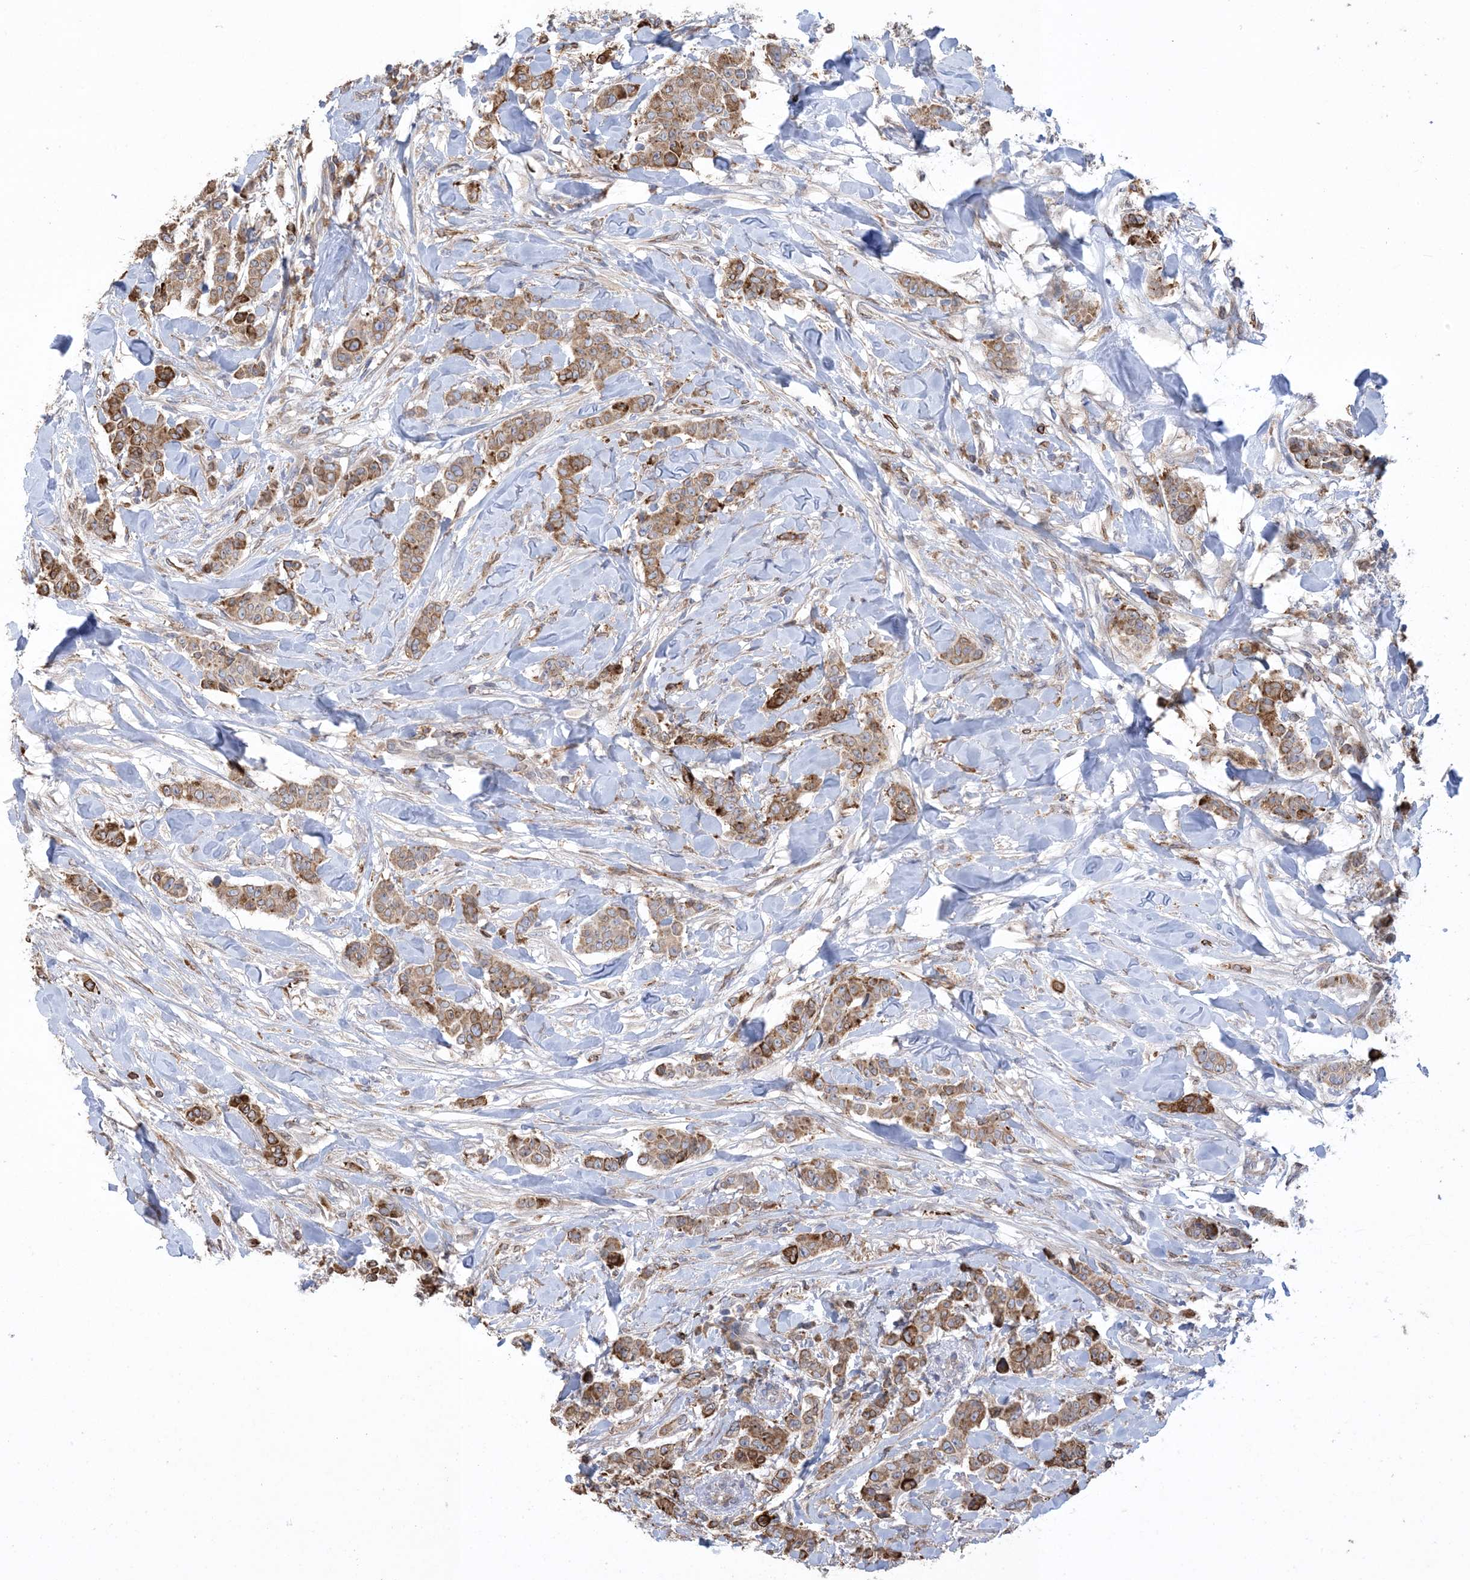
{"staining": {"intensity": "strong", "quantity": ">75%", "location": "cytoplasmic/membranous"}, "tissue": "breast cancer", "cell_type": "Tumor cells", "image_type": "cancer", "snomed": [{"axis": "morphology", "description": "Duct carcinoma"}, {"axis": "topography", "description": "Breast"}], "caption": "IHC micrograph of breast cancer (invasive ductal carcinoma) stained for a protein (brown), which exhibits high levels of strong cytoplasmic/membranous positivity in about >75% of tumor cells.", "gene": "SHANK1", "patient": {"sex": "female", "age": 40}}